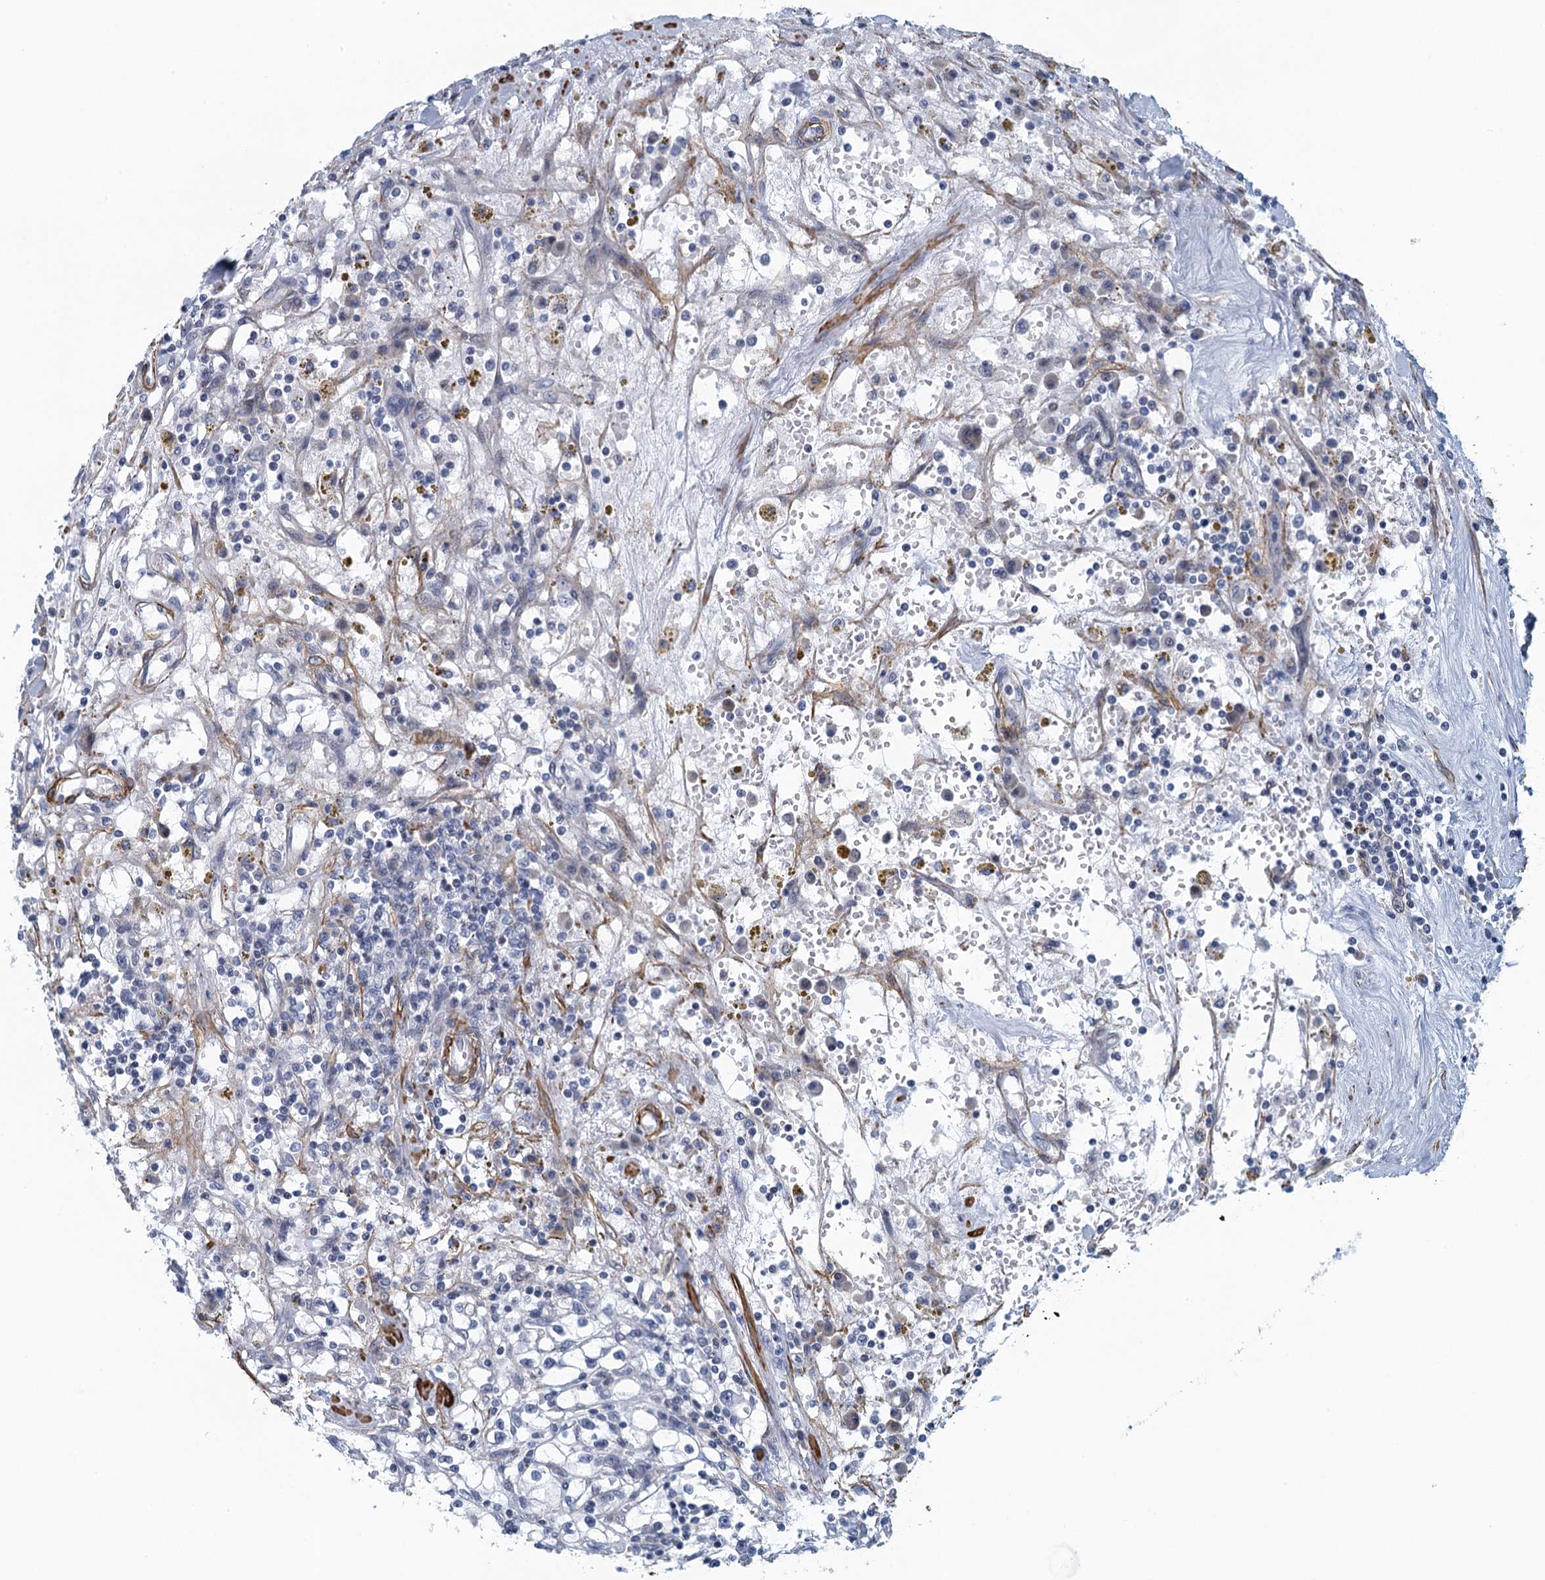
{"staining": {"intensity": "negative", "quantity": "none", "location": "none"}, "tissue": "renal cancer", "cell_type": "Tumor cells", "image_type": "cancer", "snomed": [{"axis": "morphology", "description": "Adenocarcinoma, NOS"}, {"axis": "topography", "description": "Kidney"}], "caption": "Immunohistochemical staining of adenocarcinoma (renal) displays no significant positivity in tumor cells. (DAB (3,3'-diaminobenzidine) immunohistochemistry visualized using brightfield microscopy, high magnification).", "gene": "ALG2", "patient": {"sex": "male", "age": 56}}